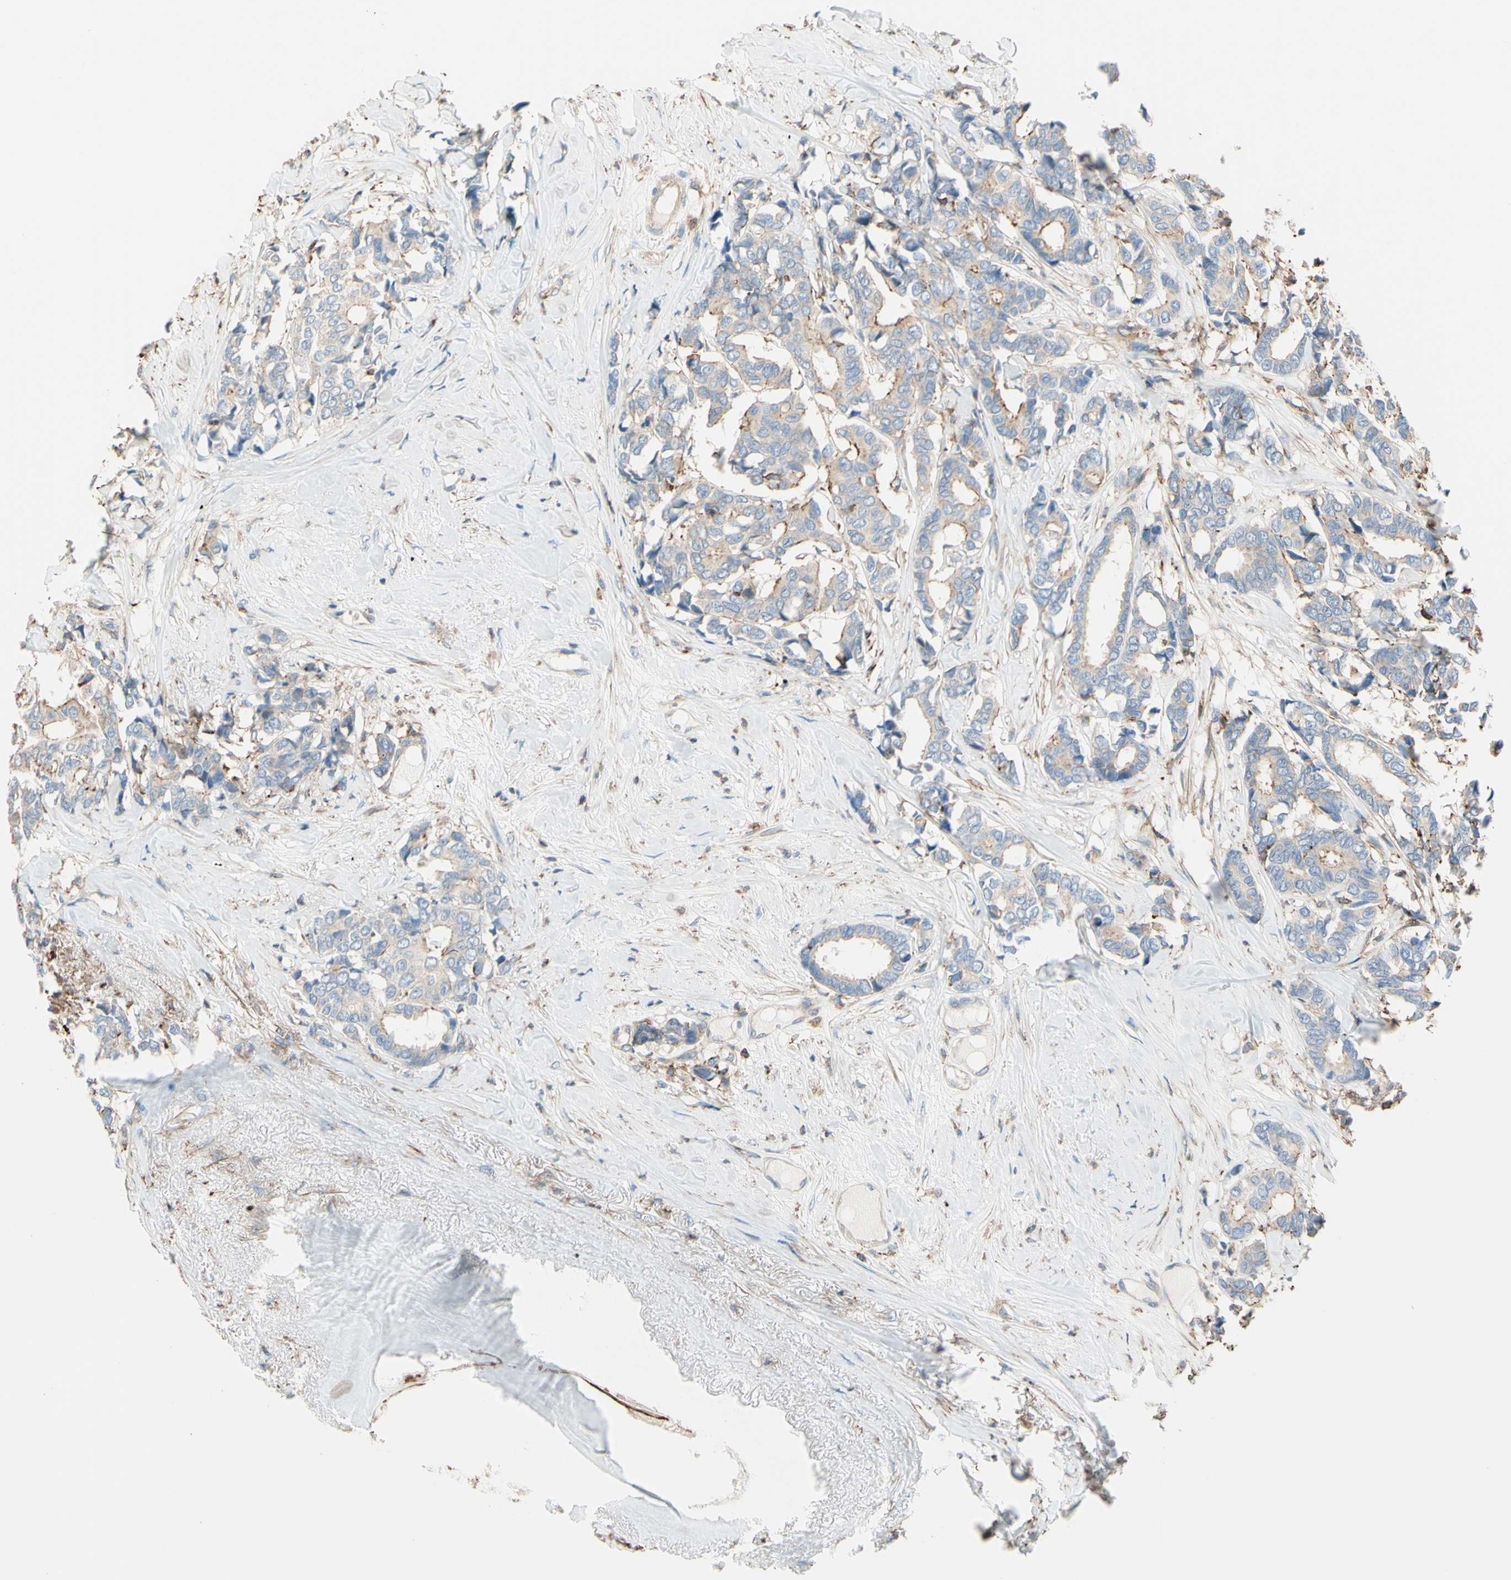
{"staining": {"intensity": "moderate", "quantity": "<25%", "location": "cytoplasmic/membranous"}, "tissue": "breast cancer", "cell_type": "Tumor cells", "image_type": "cancer", "snomed": [{"axis": "morphology", "description": "Duct carcinoma"}, {"axis": "topography", "description": "Breast"}], "caption": "Immunohistochemistry (IHC) (DAB (3,3'-diaminobenzidine)) staining of human breast cancer shows moderate cytoplasmic/membranous protein positivity in approximately <25% of tumor cells. (DAB (3,3'-diaminobenzidine) = brown stain, brightfield microscopy at high magnification).", "gene": "SEMA4C", "patient": {"sex": "female", "age": 87}}